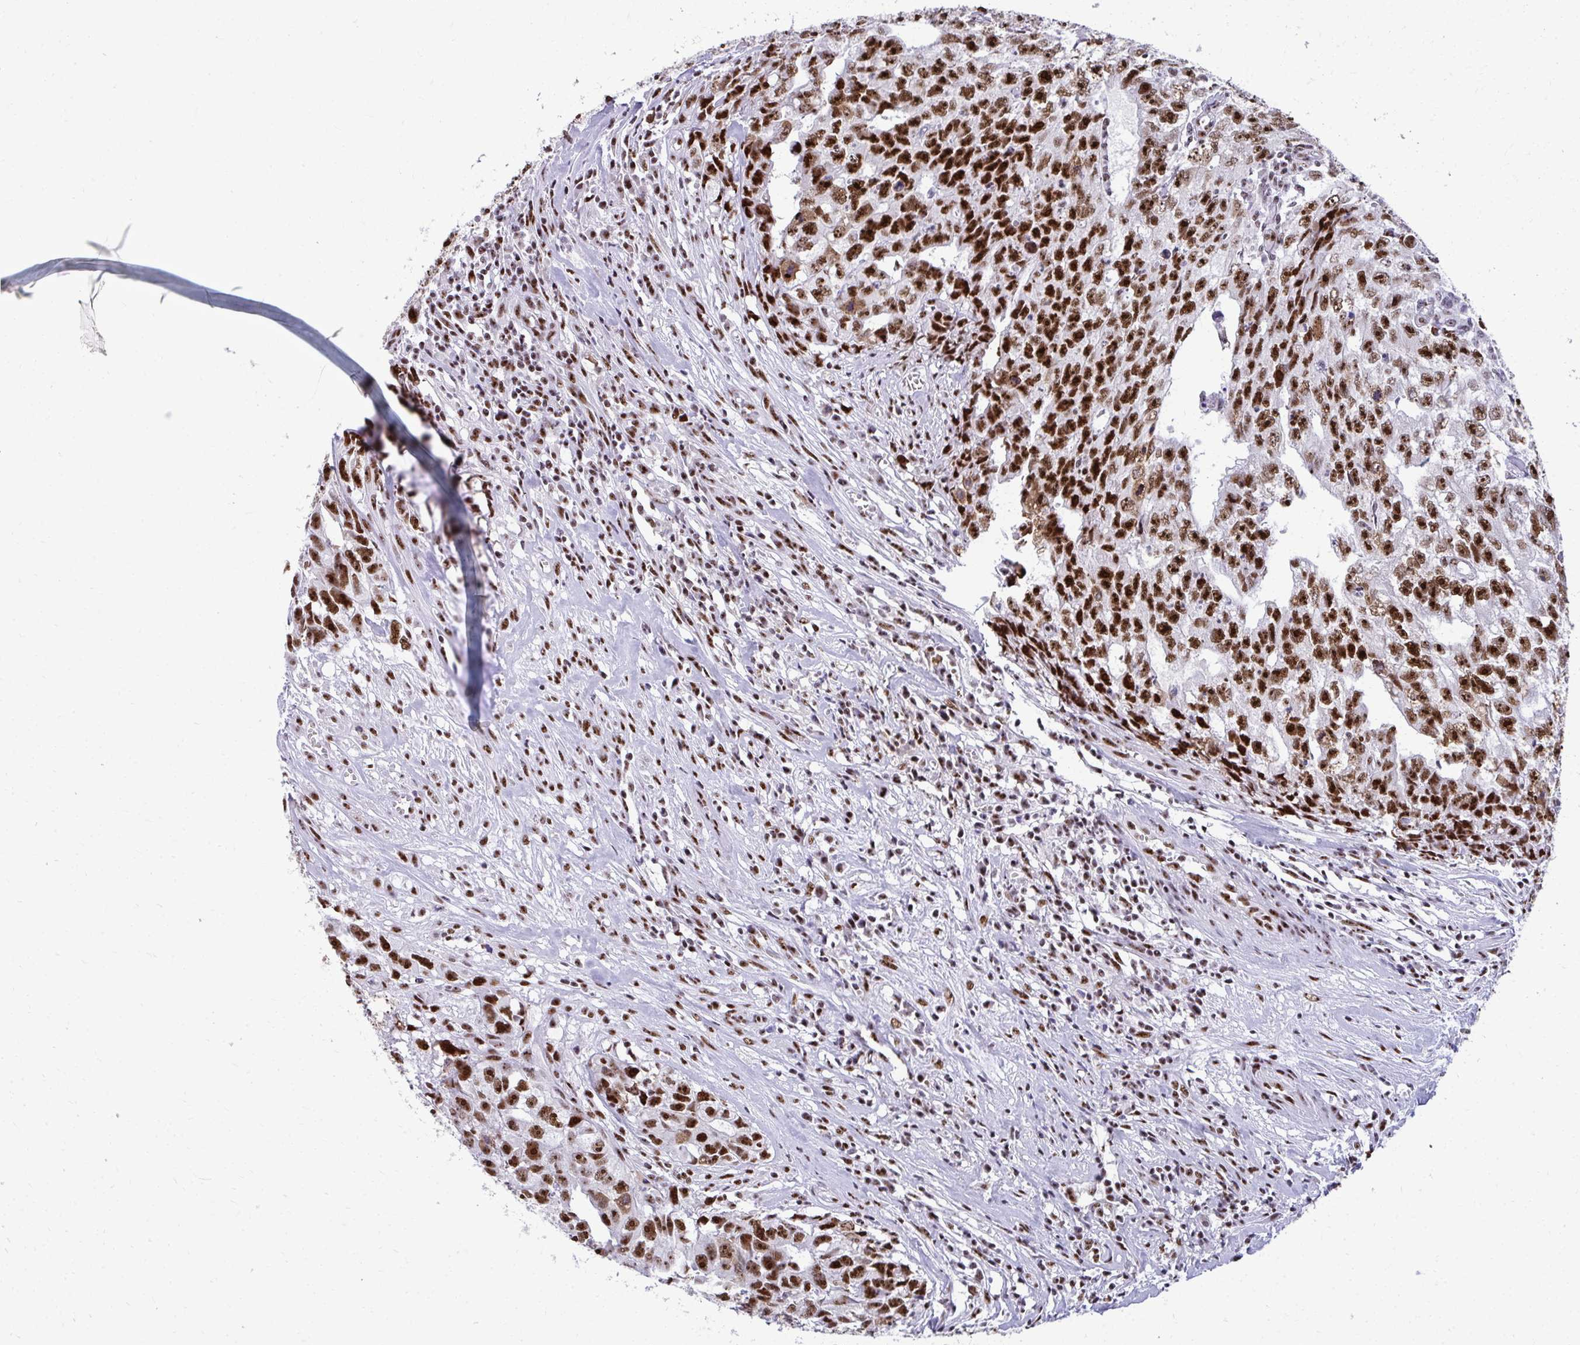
{"staining": {"intensity": "strong", "quantity": ">75%", "location": "nuclear"}, "tissue": "testis cancer", "cell_type": "Tumor cells", "image_type": "cancer", "snomed": [{"axis": "morphology", "description": "Carcinoma, Embryonal, NOS"}, {"axis": "morphology", "description": "Teratoma, malignant, NOS"}, {"axis": "topography", "description": "Testis"}], "caption": "Brown immunohistochemical staining in testis cancer (embryonal carcinoma) demonstrates strong nuclear staining in approximately >75% of tumor cells.", "gene": "PELP1", "patient": {"sex": "male", "age": 24}}